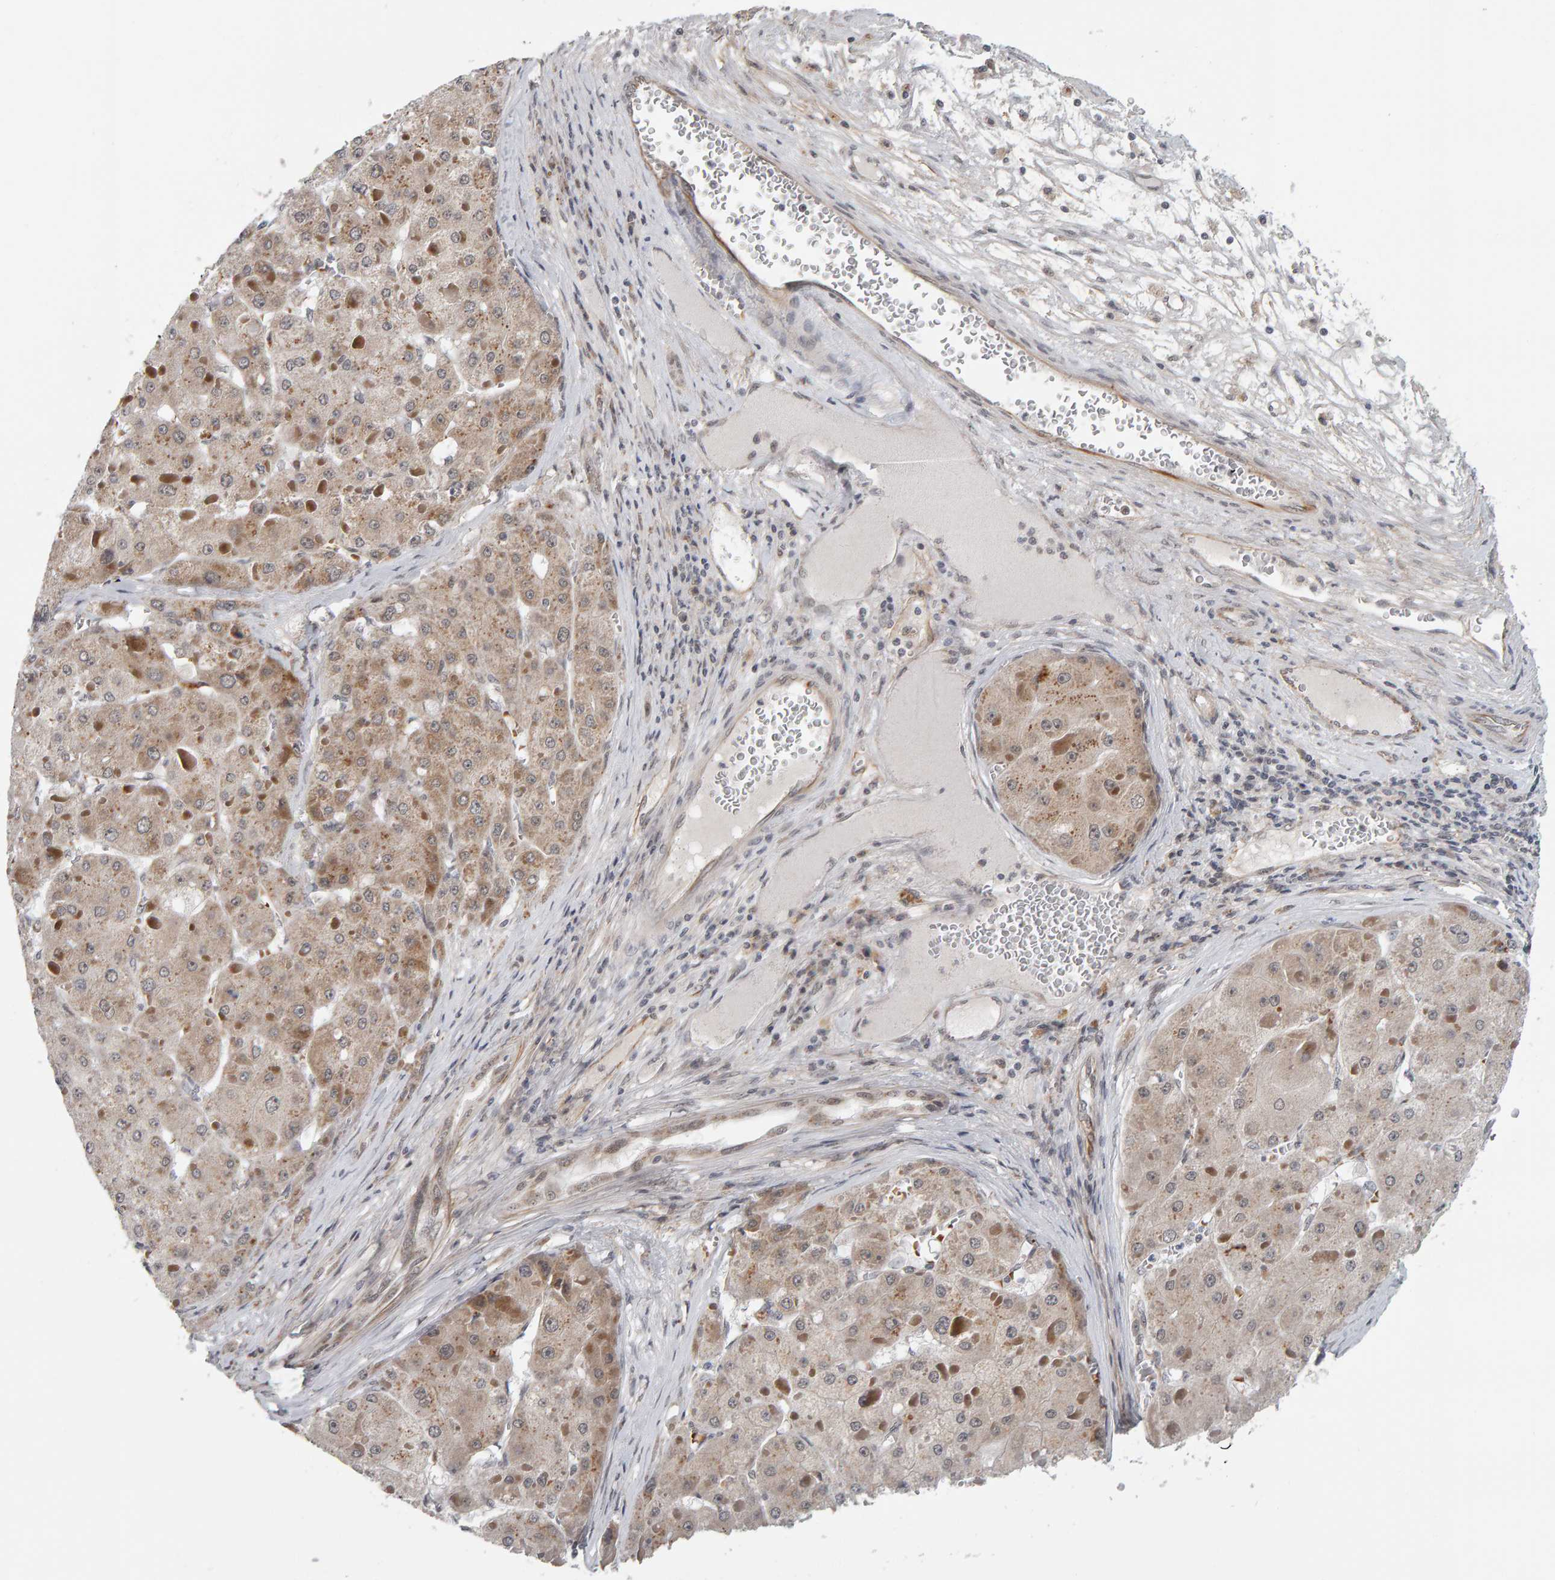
{"staining": {"intensity": "weak", "quantity": ">75%", "location": "cytoplasmic/membranous"}, "tissue": "liver cancer", "cell_type": "Tumor cells", "image_type": "cancer", "snomed": [{"axis": "morphology", "description": "Carcinoma, Hepatocellular, NOS"}, {"axis": "topography", "description": "Liver"}], "caption": "Weak cytoplasmic/membranous staining is seen in approximately >75% of tumor cells in liver cancer (hepatocellular carcinoma).", "gene": "DAP3", "patient": {"sex": "female", "age": 73}}